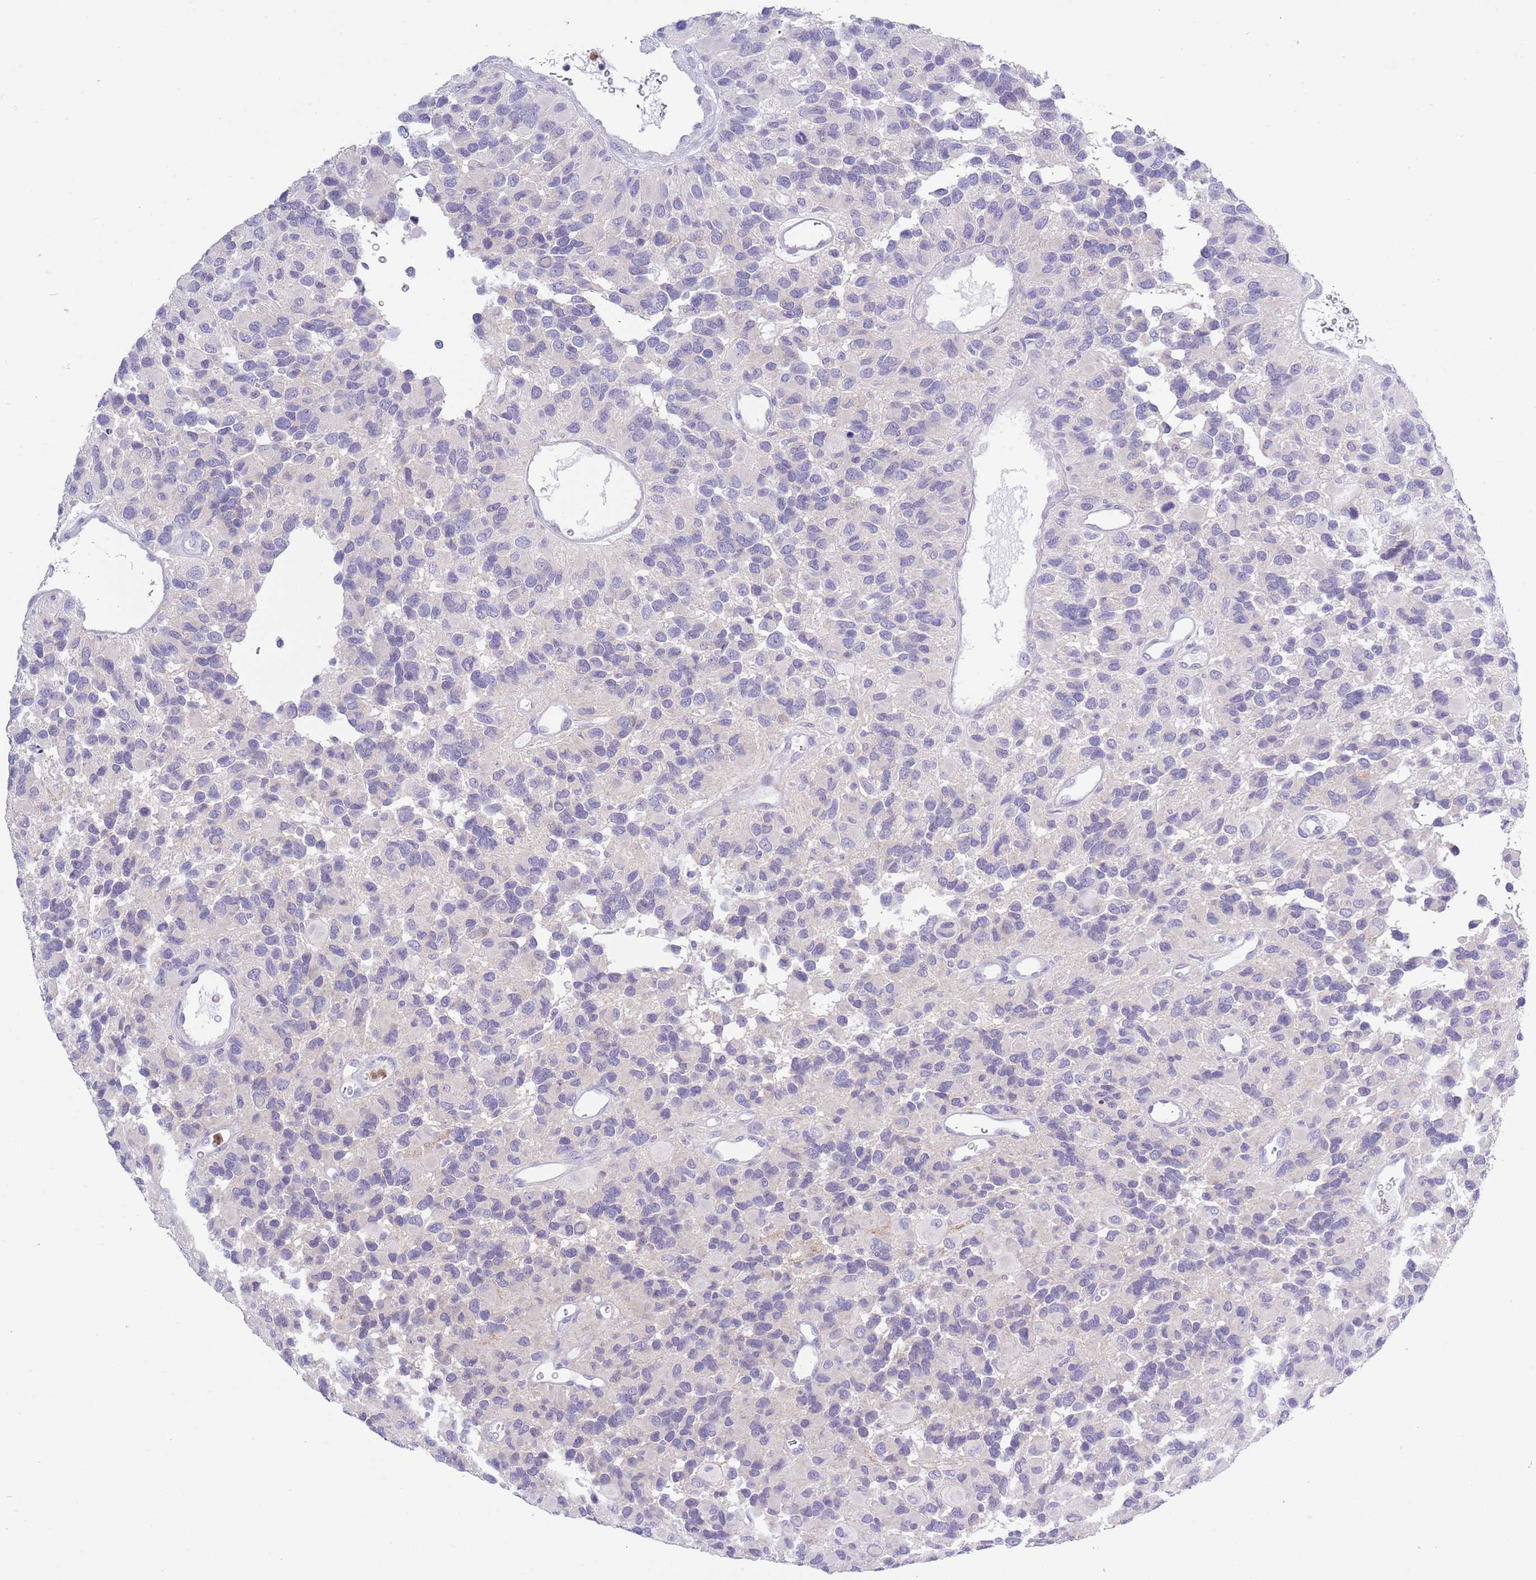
{"staining": {"intensity": "negative", "quantity": "none", "location": "none"}, "tissue": "glioma", "cell_type": "Tumor cells", "image_type": "cancer", "snomed": [{"axis": "morphology", "description": "Glioma, malignant, High grade"}, {"axis": "topography", "description": "Brain"}], "caption": "High magnification brightfield microscopy of high-grade glioma (malignant) stained with DAB (3,3'-diaminobenzidine) (brown) and counterstained with hematoxylin (blue): tumor cells show no significant staining.", "gene": "ZFP2", "patient": {"sex": "male", "age": 77}}